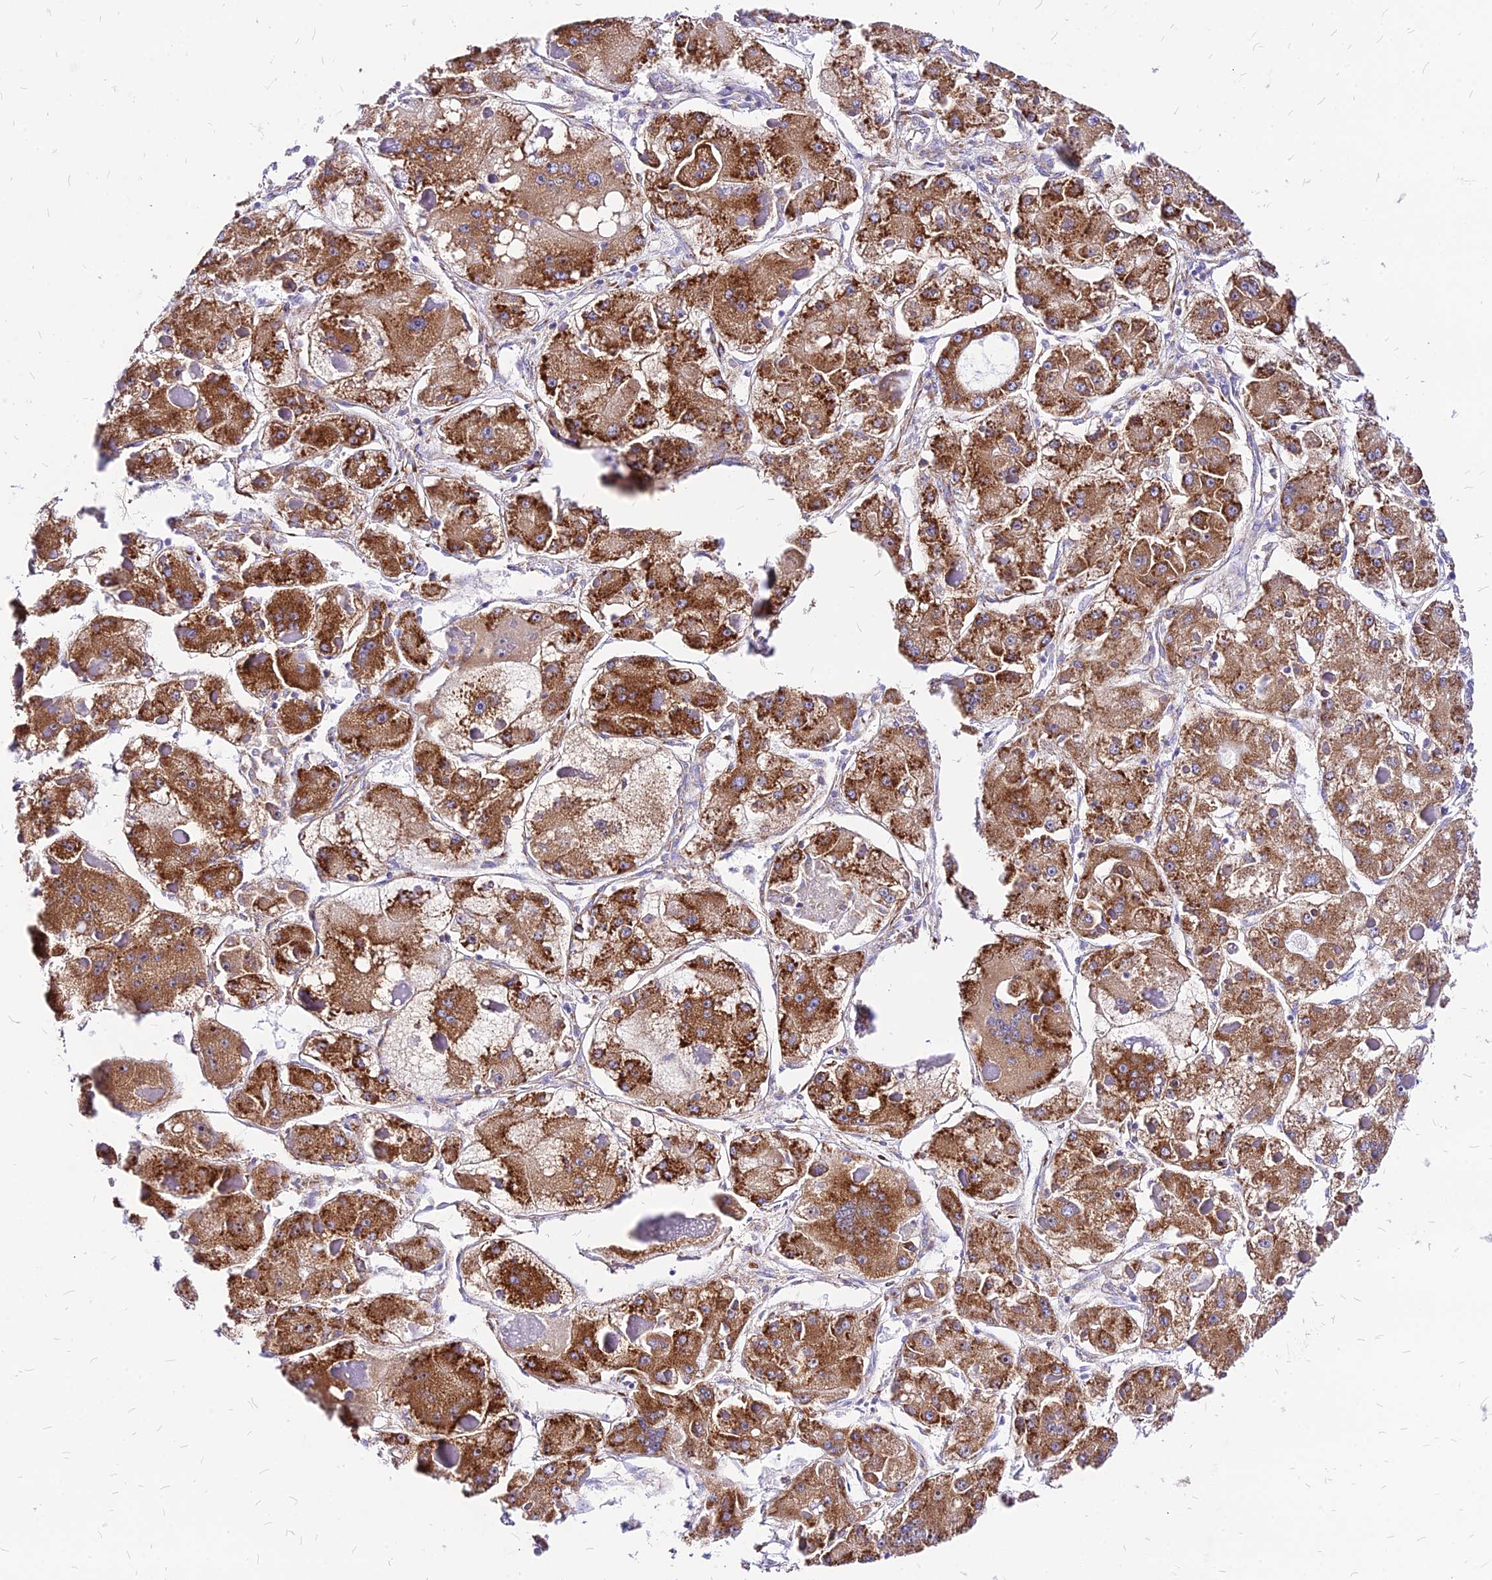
{"staining": {"intensity": "strong", "quantity": ">75%", "location": "cytoplasmic/membranous"}, "tissue": "liver cancer", "cell_type": "Tumor cells", "image_type": "cancer", "snomed": [{"axis": "morphology", "description": "Carcinoma, Hepatocellular, NOS"}, {"axis": "topography", "description": "Liver"}], "caption": "Tumor cells show strong cytoplasmic/membranous expression in about >75% of cells in liver cancer.", "gene": "RPL19", "patient": {"sex": "female", "age": 73}}